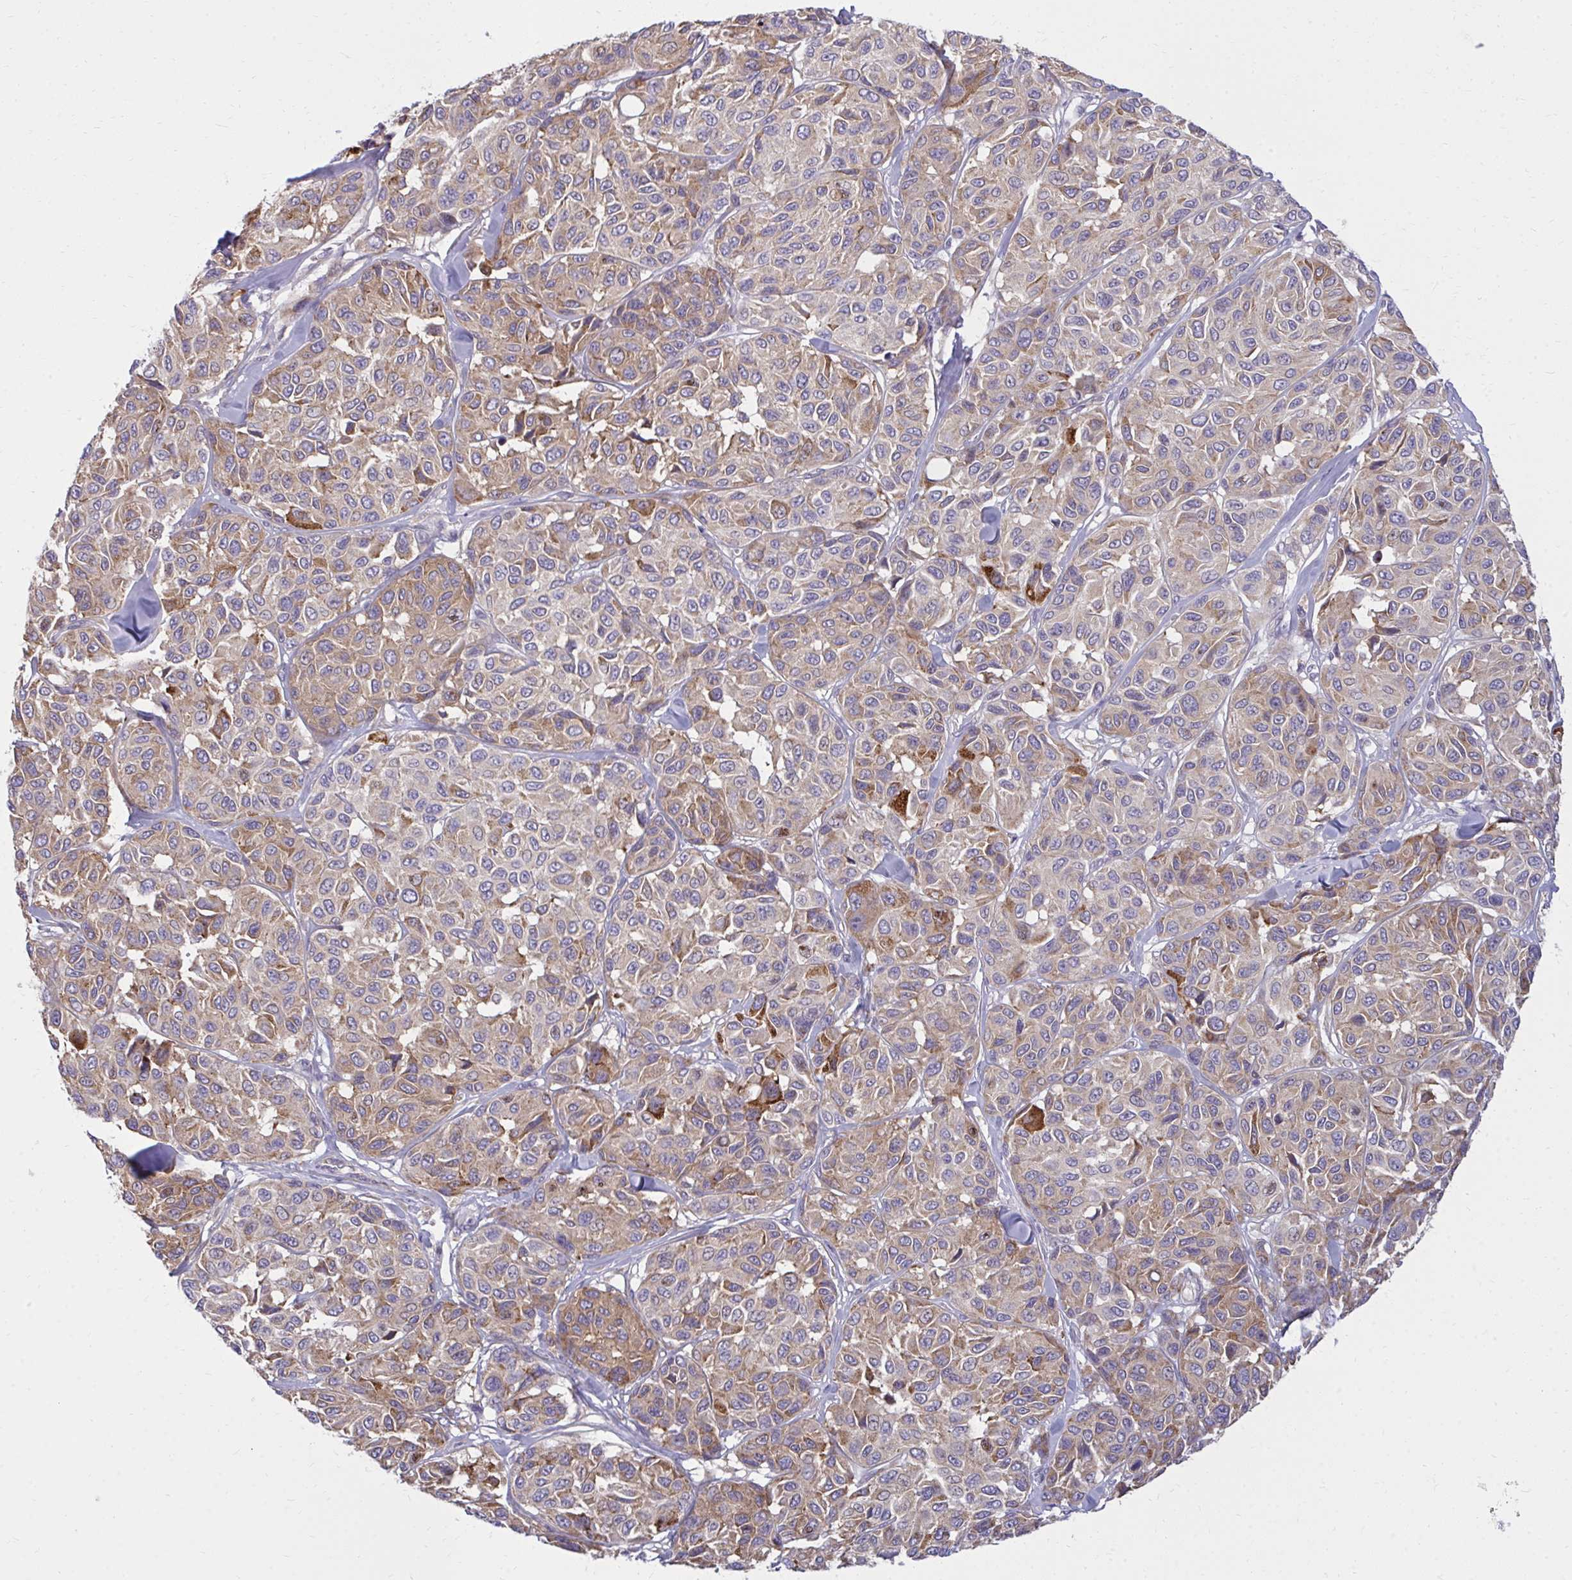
{"staining": {"intensity": "moderate", "quantity": "25%-75%", "location": "cytoplasmic/membranous"}, "tissue": "melanoma", "cell_type": "Tumor cells", "image_type": "cancer", "snomed": [{"axis": "morphology", "description": "Malignant melanoma, NOS"}, {"axis": "topography", "description": "Skin"}], "caption": "High-magnification brightfield microscopy of melanoma stained with DAB (3,3'-diaminobenzidine) (brown) and counterstained with hematoxylin (blue). tumor cells exhibit moderate cytoplasmic/membranous expression is seen in approximately25%-75% of cells.", "gene": "CEMP1", "patient": {"sex": "female", "age": 66}}